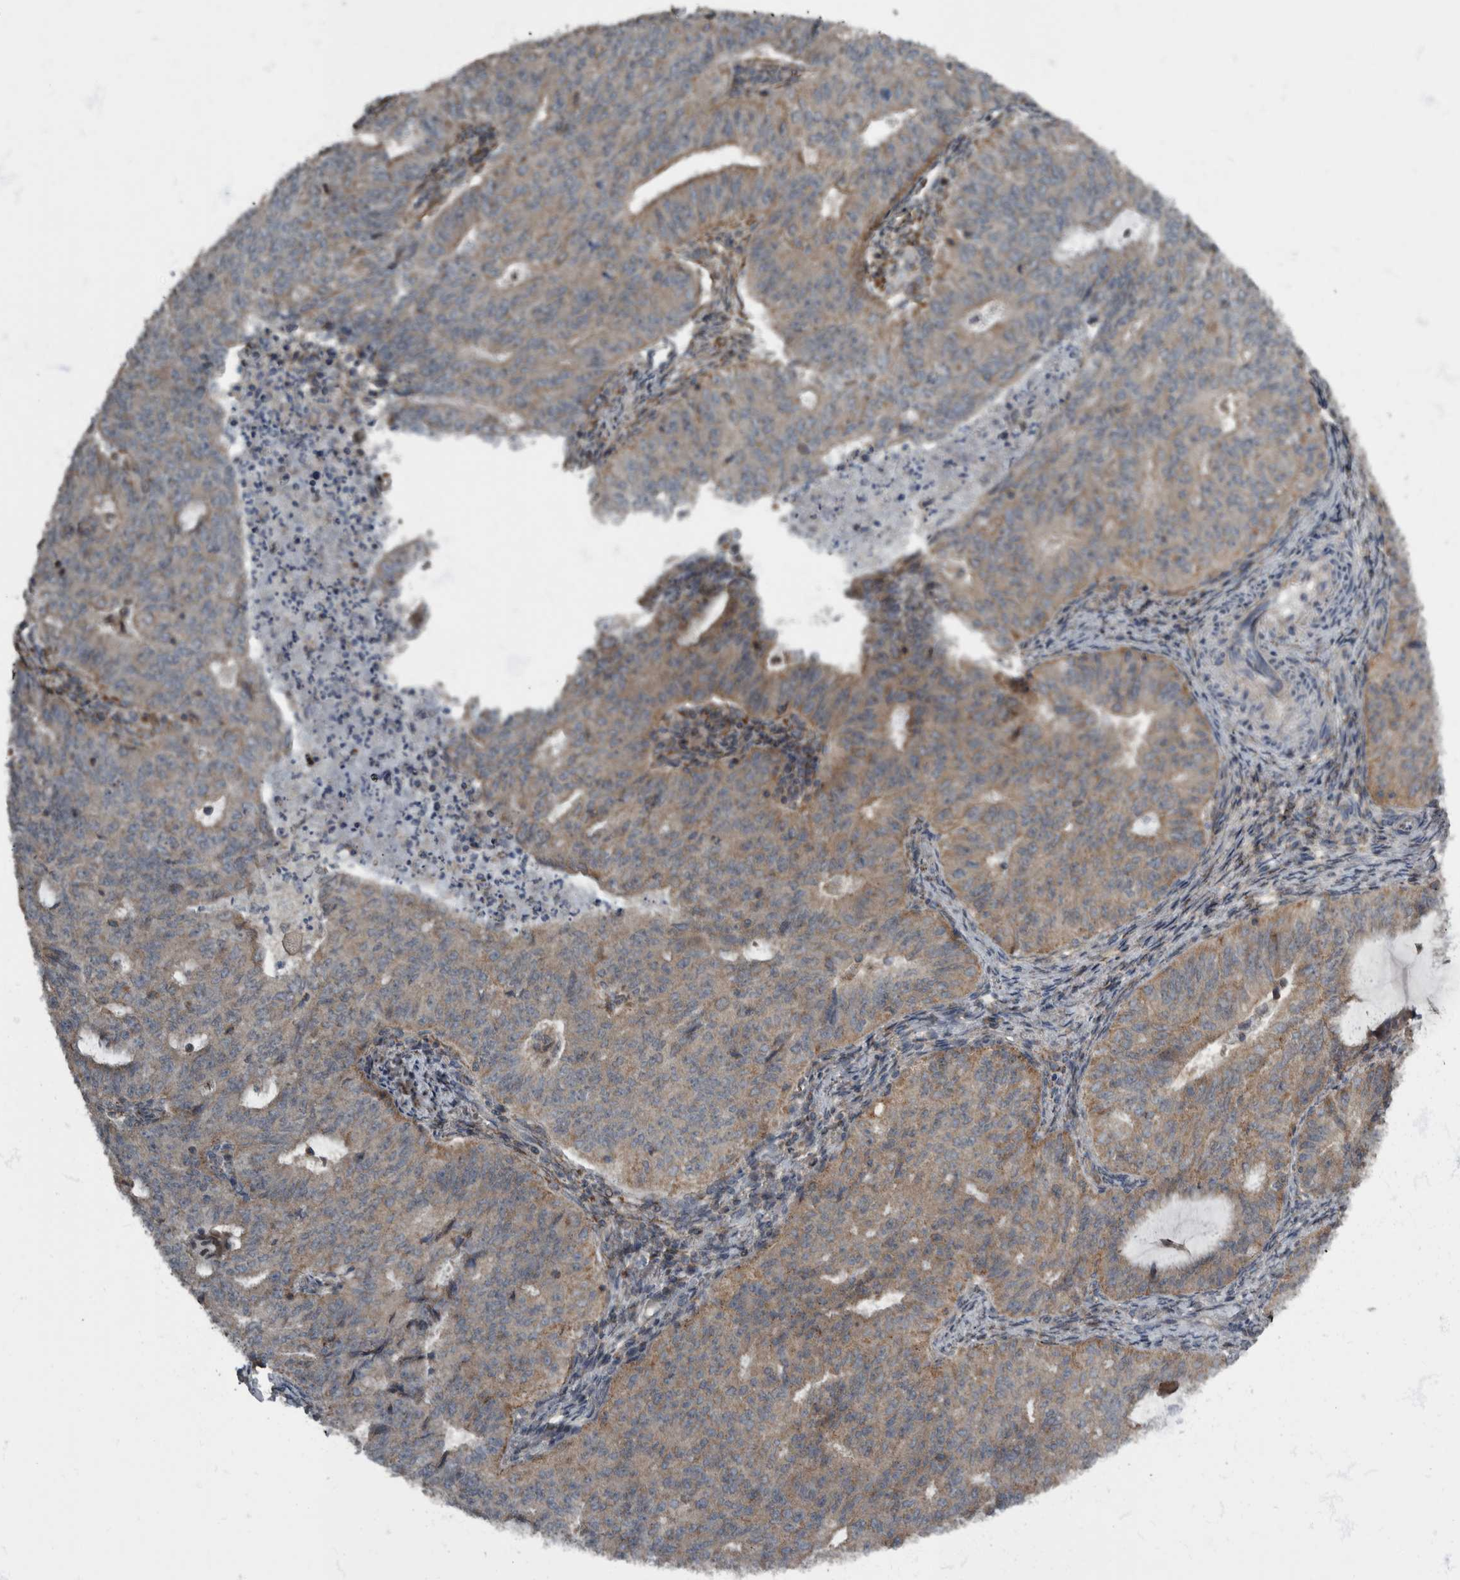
{"staining": {"intensity": "moderate", "quantity": ">75%", "location": "cytoplasmic/membranous"}, "tissue": "endometrial cancer", "cell_type": "Tumor cells", "image_type": "cancer", "snomed": [{"axis": "morphology", "description": "Adenocarcinoma, NOS"}, {"axis": "topography", "description": "Endometrium"}], "caption": "The immunohistochemical stain shows moderate cytoplasmic/membranous positivity in tumor cells of endometrial adenocarcinoma tissue.", "gene": "RABGGTB", "patient": {"sex": "female", "age": 32}}